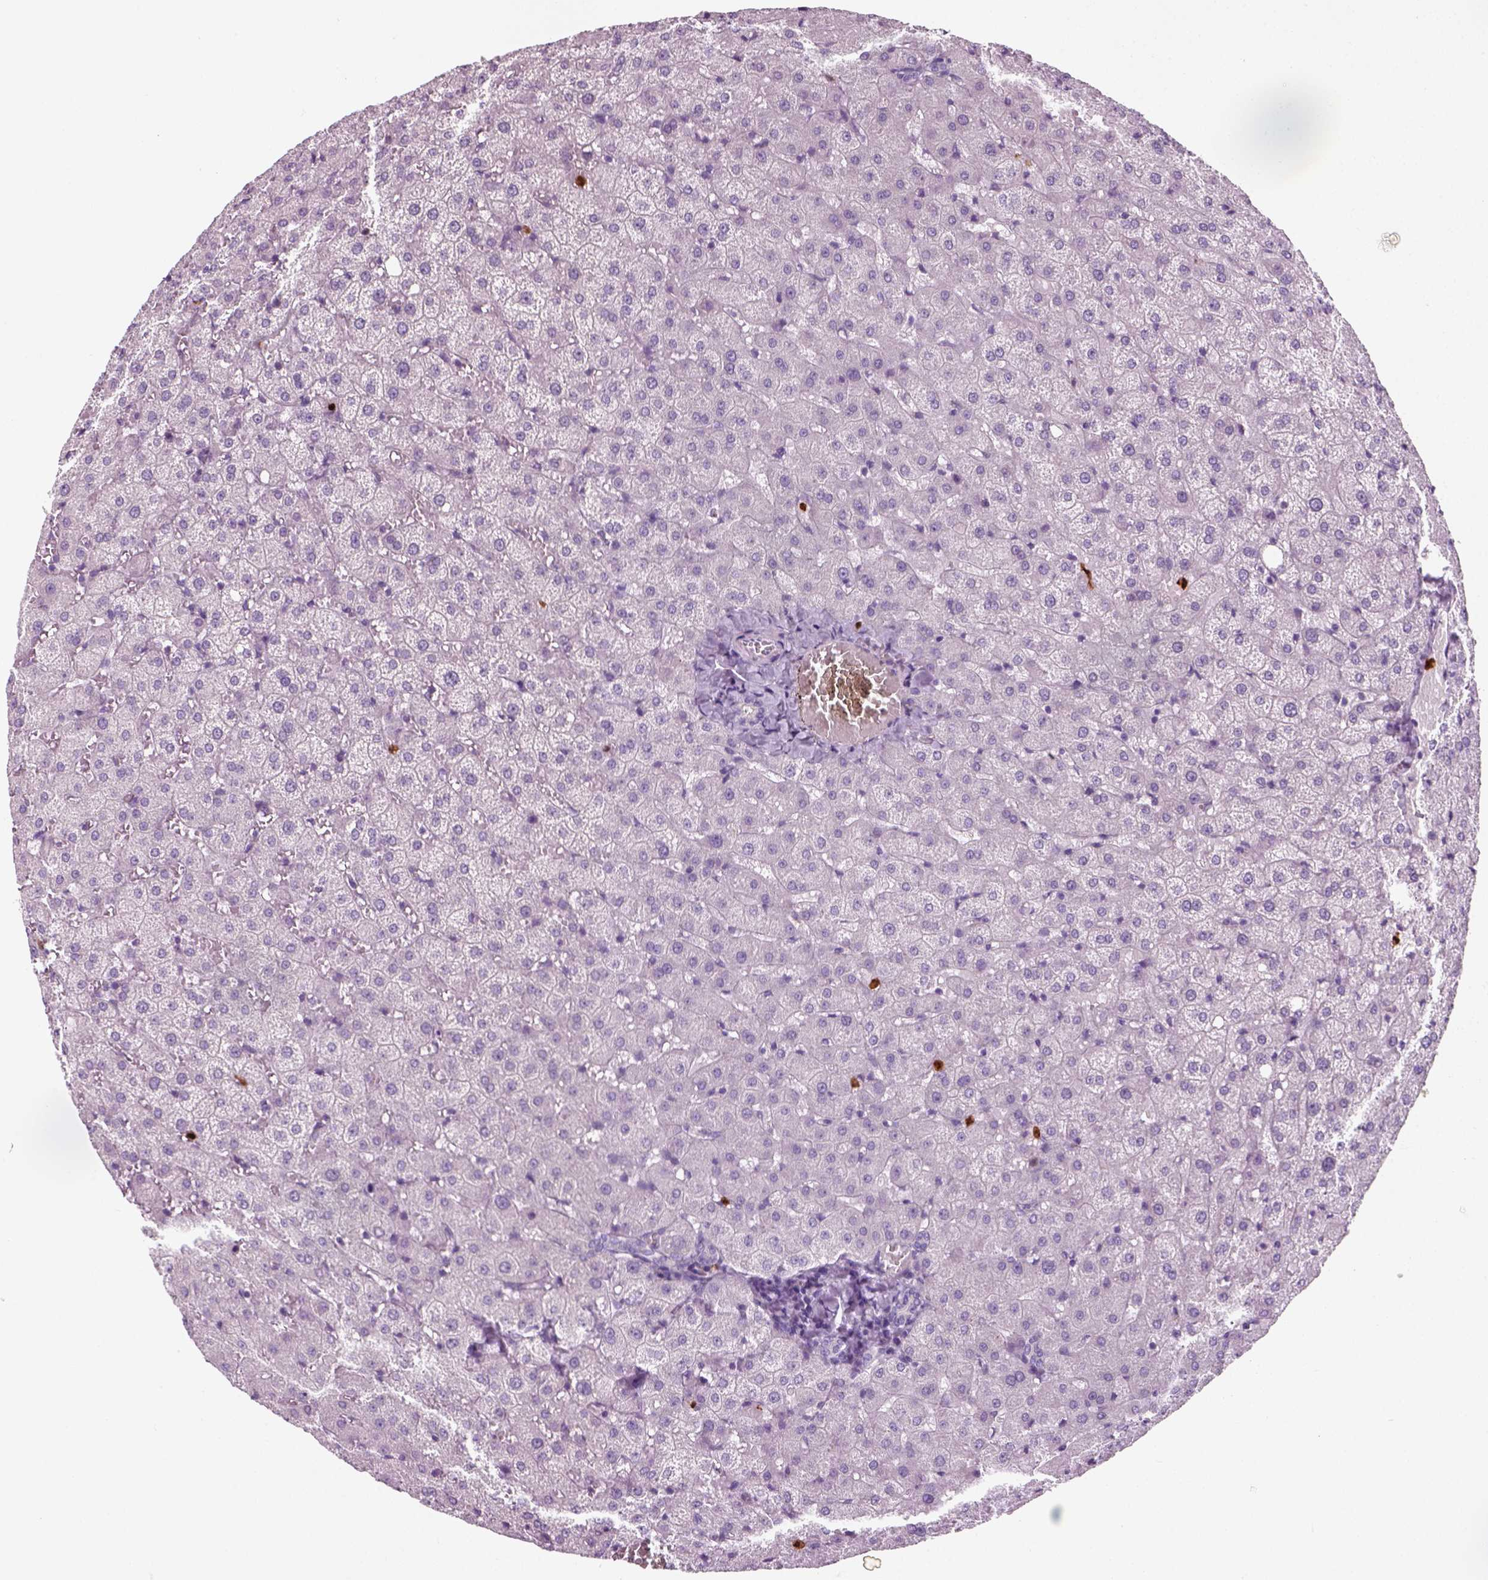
{"staining": {"intensity": "negative", "quantity": "none", "location": "none"}, "tissue": "liver", "cell_type": "Cholangiocytes", "image_type": "normal", "snomed": [{"axis": "morphology", "description": "Normal tissue, NOS"}, {"axis": "topography", "description": "Liver"}], "caption": "Image shows no significant protein staining in cholangiocytes of unremarkable liver.", "gene": "IL4", "patient": {"sex": "female", "age": 50}}